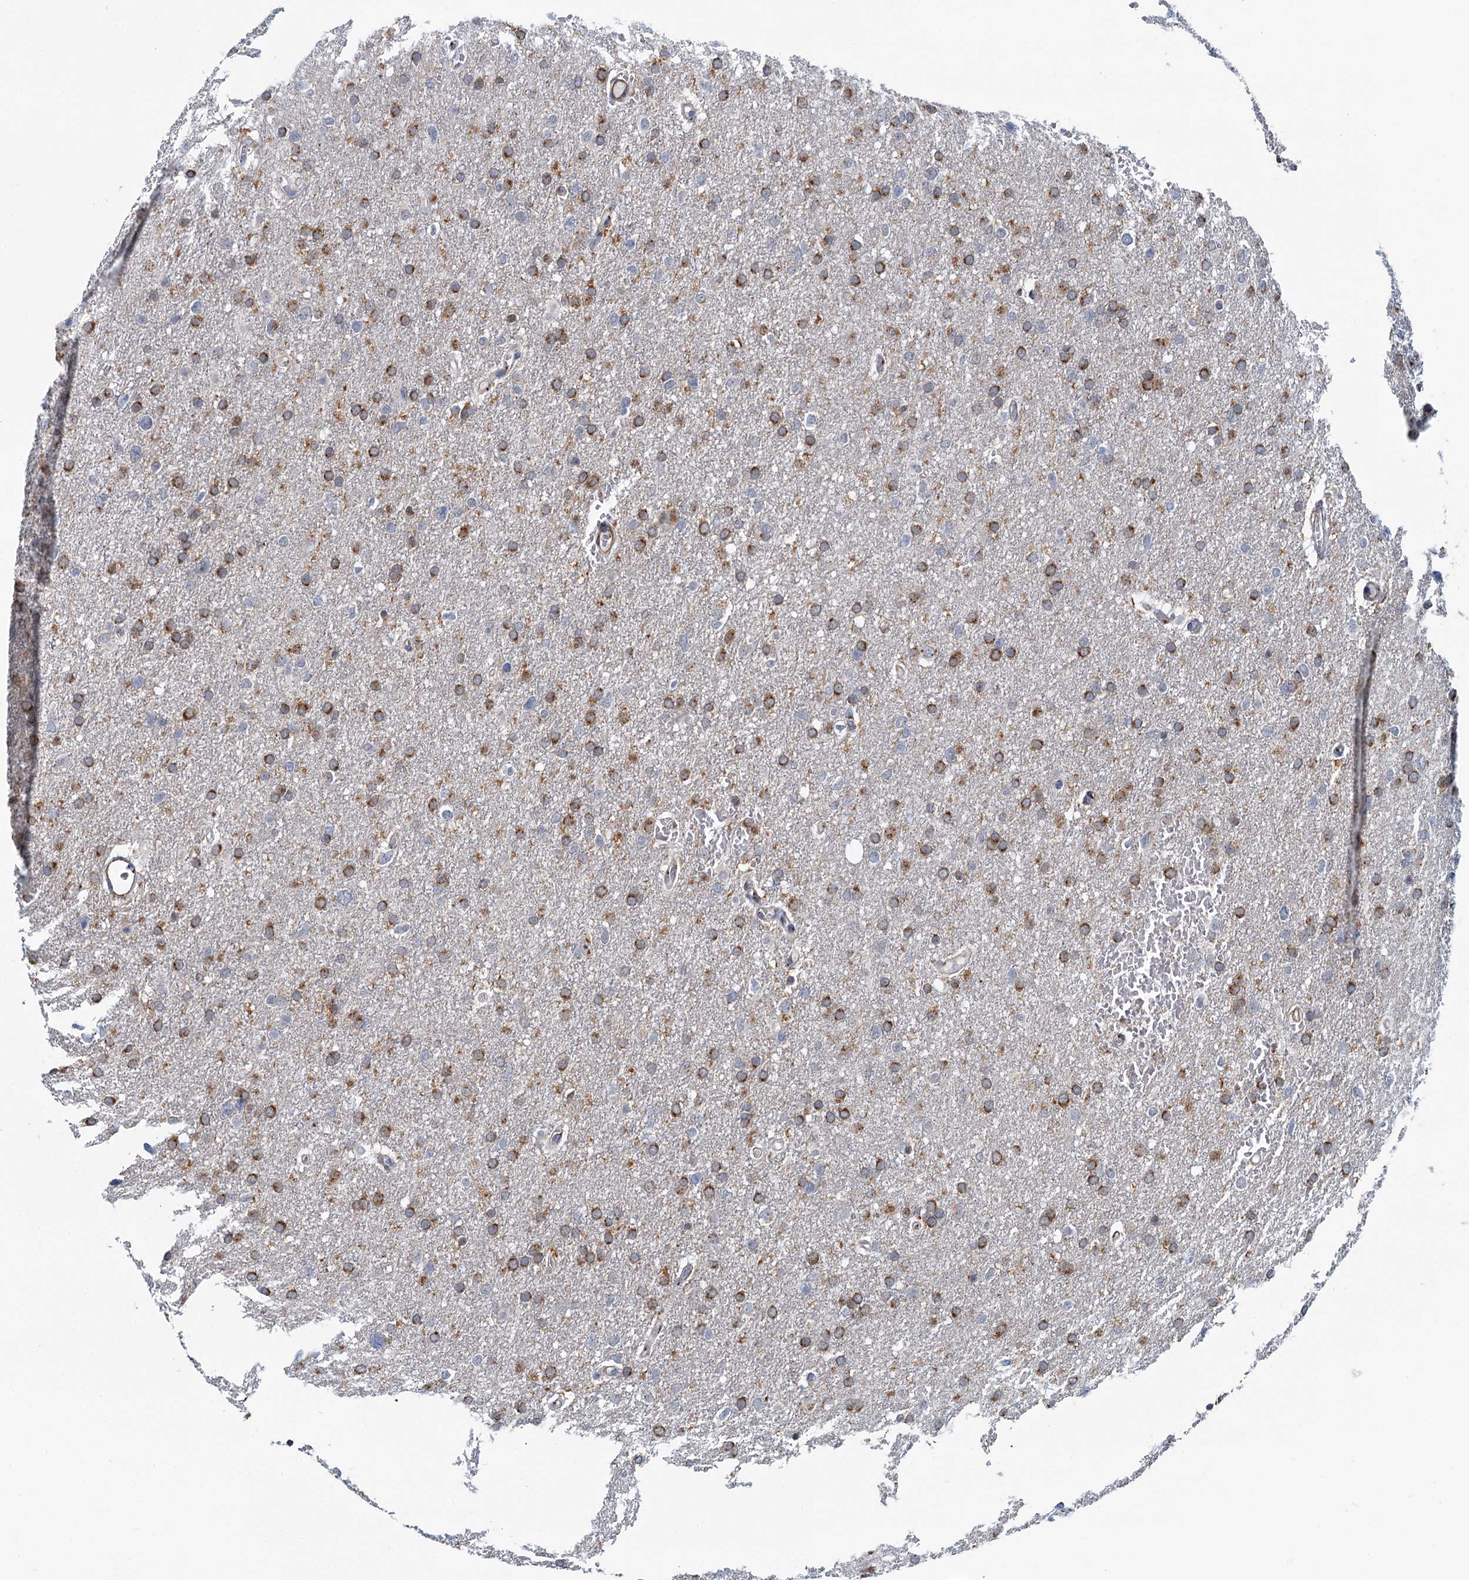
{"staining": {"intensity": "strong", "quantity": "25%-75%", "location": "cytoplasmic/membranous"}, "tissue": "glioma", "cell_type": "Tumor cells", "image_type": "cancer", "snomed": [{"axis": "morphology", "description": "Glioma, malignant, High grade"}, {"axis": "topography", "description": "Cerebral cortex"}], "caption": "IHC (DAB (3,3'-diaminobenzidine)) staining of human glioma demonstrates strong cytoplasmic/membranous protein staining in approximately 25%-75% of tumor cells. (DAB (3,3'-diaminobenzidine) IHC, brown staining for protein, blue staining for nuclei).", "gene": "BET1L", "patient": {"sex": "female", "age": 36}}